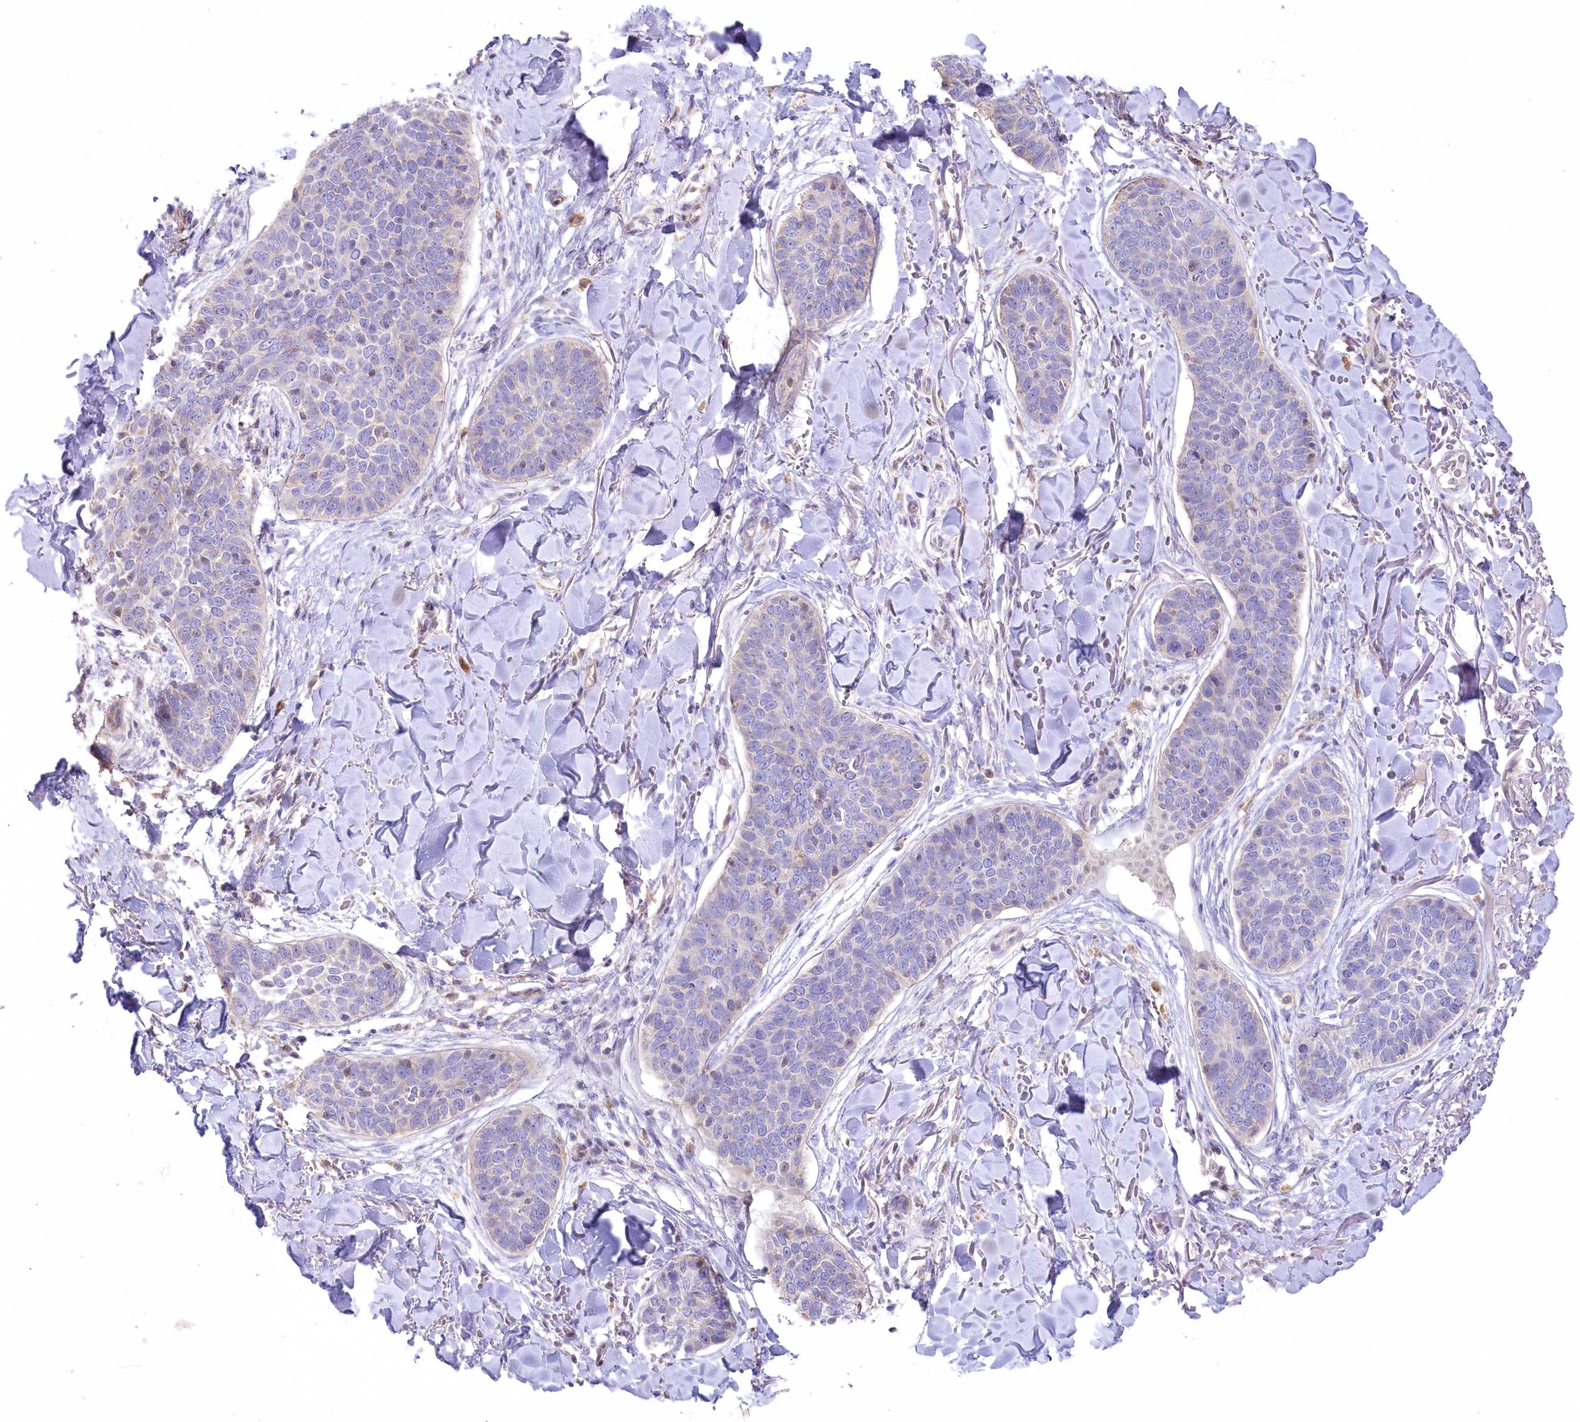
{"staining": {"intensity": "negative", "quantity": "none", "location": "none"}, "tissue": "skin cancer", "cell_type": "Tumor cells", "image_type": "cancer", "snomed": [{"axis": "morphology", "description": "Basal cell carcinoma"}, {"axis": "topography", "description": "Skin"}], "caption": "Immunohistochemistry photomicrograph of basal cell carcinoma (skin) stained for a protein (brown), which reveals no positivity in tumor cells.", "gene": "SLC6A11", "patient": {"sex": "male", "age": 85}}